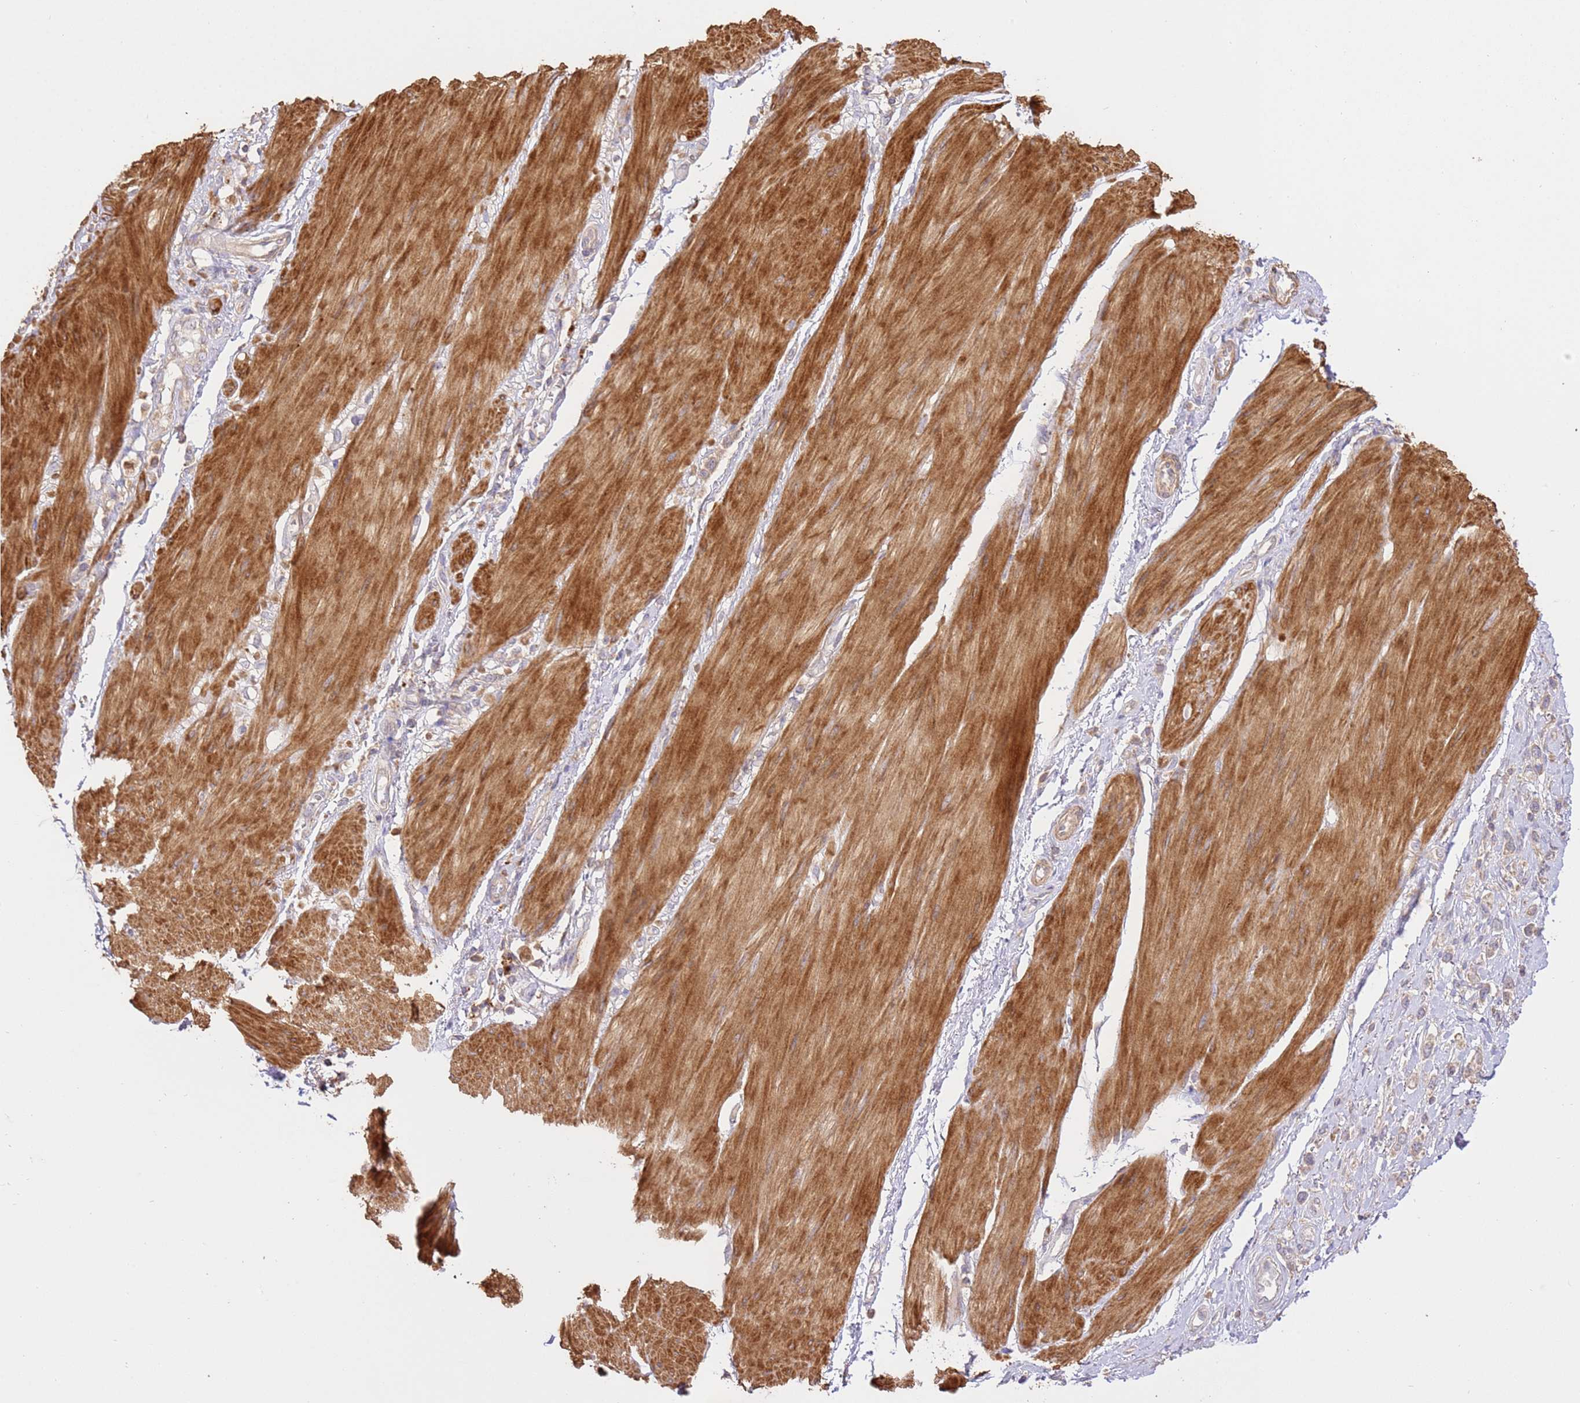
{"staining": {"intensity": "negative", "quantity": "none", "location": "none"}, "tissue": "stomach cancer", "cell_type": "Tumor cells", "image_type": "cancer", "snomed": [{"axis": "morphology", "description": "Adenocarcinoma, NOS"}, {"axis": "topography", "description": "Stomach"}], "caption": "Tumor cells show no significant staining in stomach cancer.", "gene": "CEP55", "patient": {"sex": "female", "age": 65}}